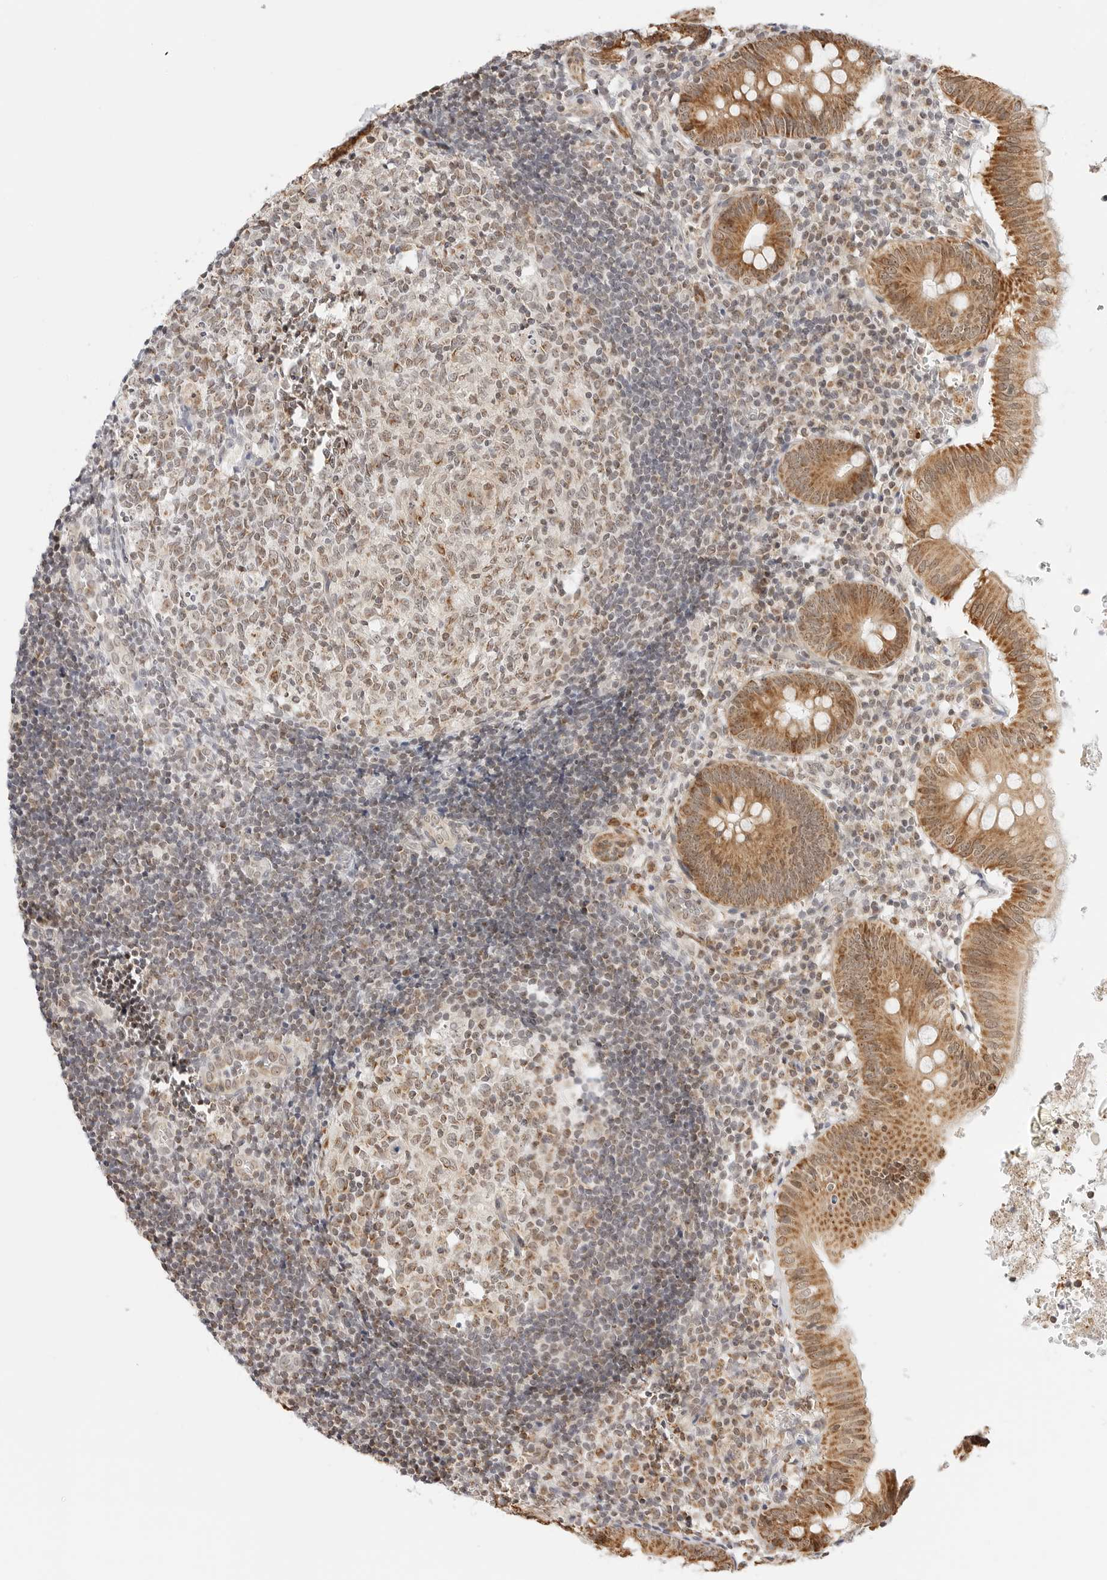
{"staining": {"intensity": "moderate", "quantity": ">75%", "location": "cytoplasmic/membranous"}, "tissue": "appendix", "cell_type": "Glandular cells", "image_type": "normal", "snomed": [{"axis": "morphology", "description": "Normal tissue, NOS"}, {"axis": "topography", "description": "Appendix"}], "caption": "Protein analysis of benign appendix demonstrates moderate cytoplasmic/membranous positivity in about >75% of glandular cells.", "gene": "GORAB", "patient": {"sex": "male", "age": 8}}